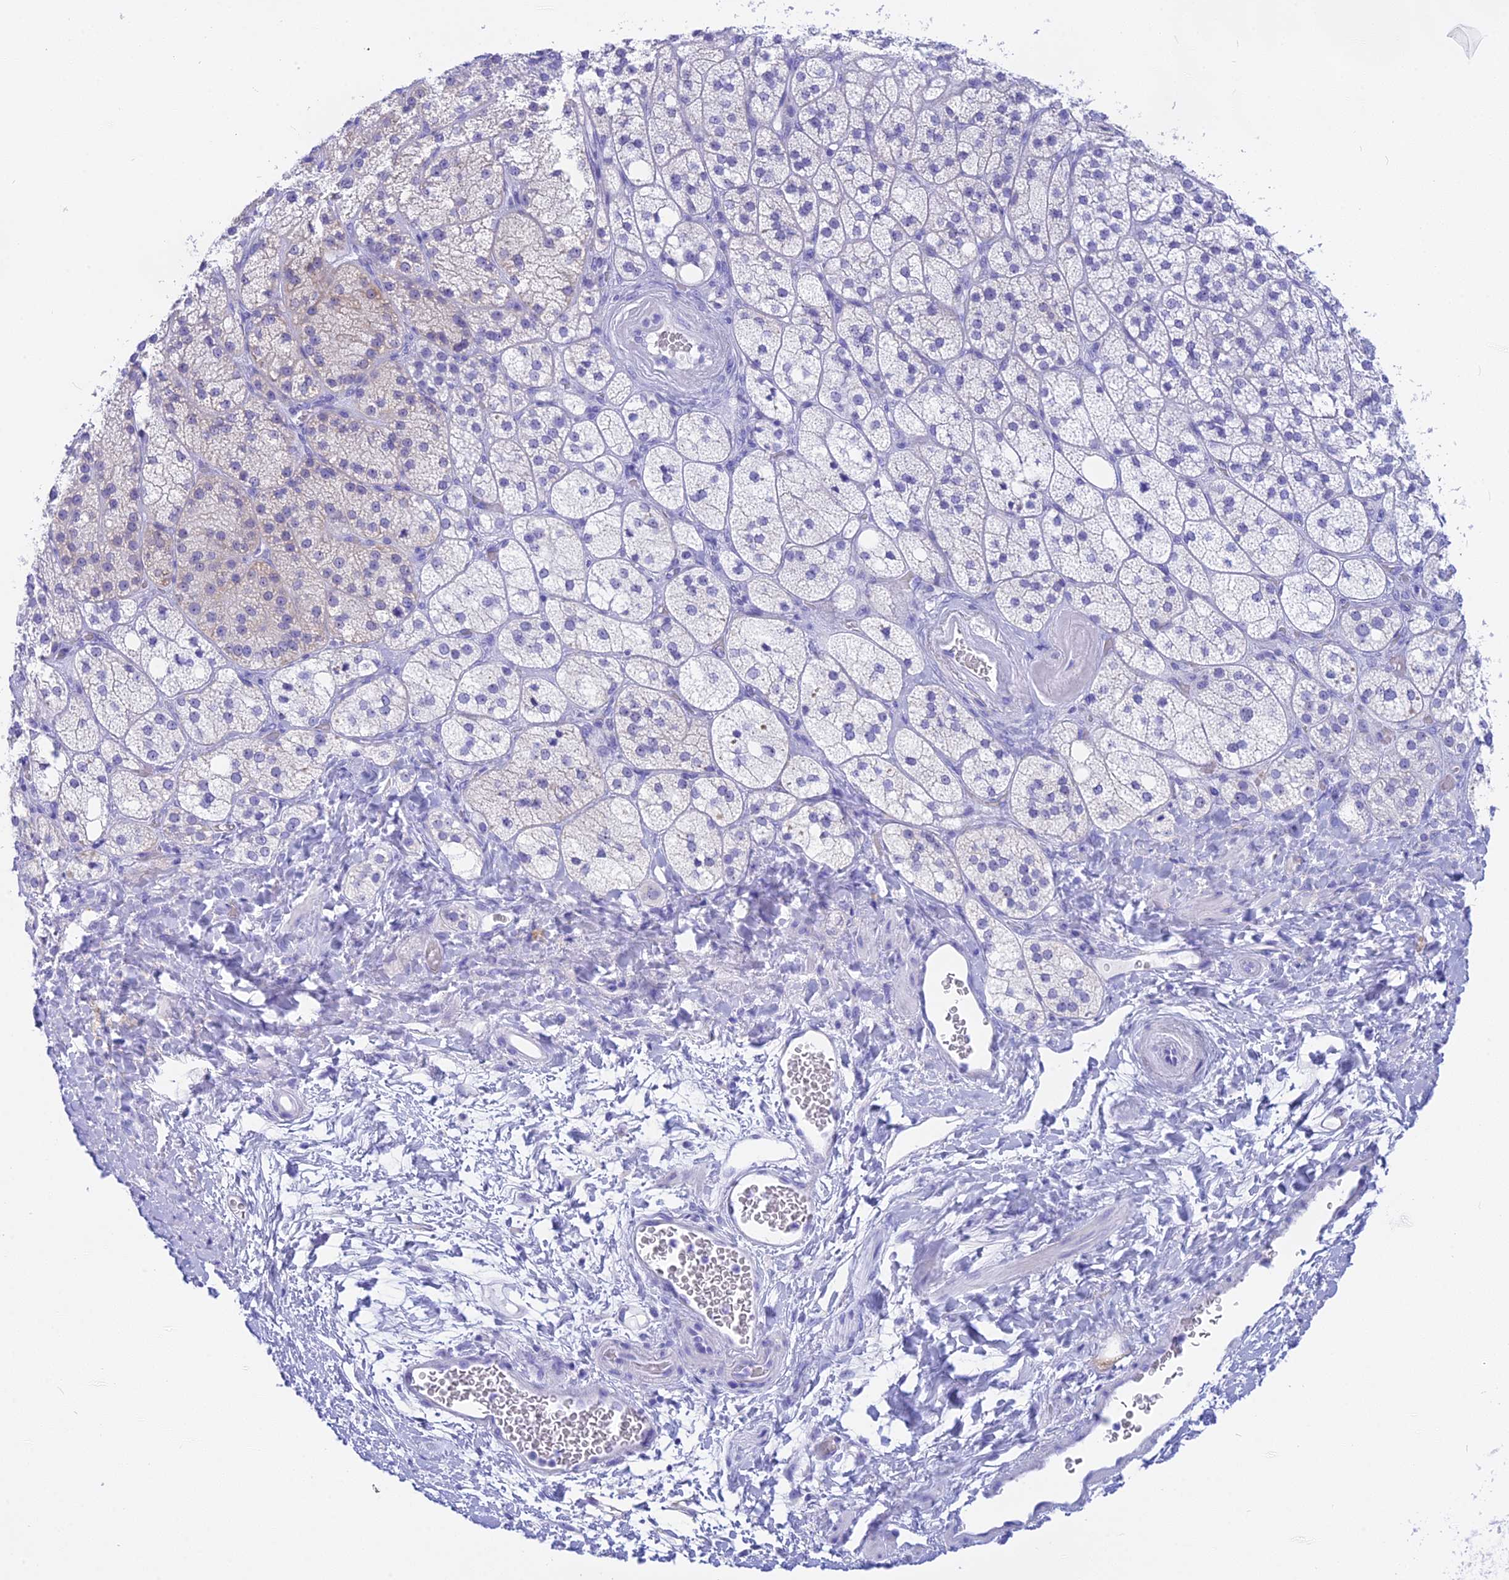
{"staining": {"intensity": "negative", "quantity": "none", "location": "none"}, "tissue": "adrenal gland", "cell_type": "Glandular cells", "image_type": "normal", "snomed": [{"axis": "morphology", "description": "Normal tissue, NOS"}, {"axis": "topography", "description": "Adrenal gland"}], "caption": "Human adrenal gland stained for a protein using IHC displays no expression in glandular cells.", "gene": "ISCA1", "patient": {"sex": "male", "age": 61}}